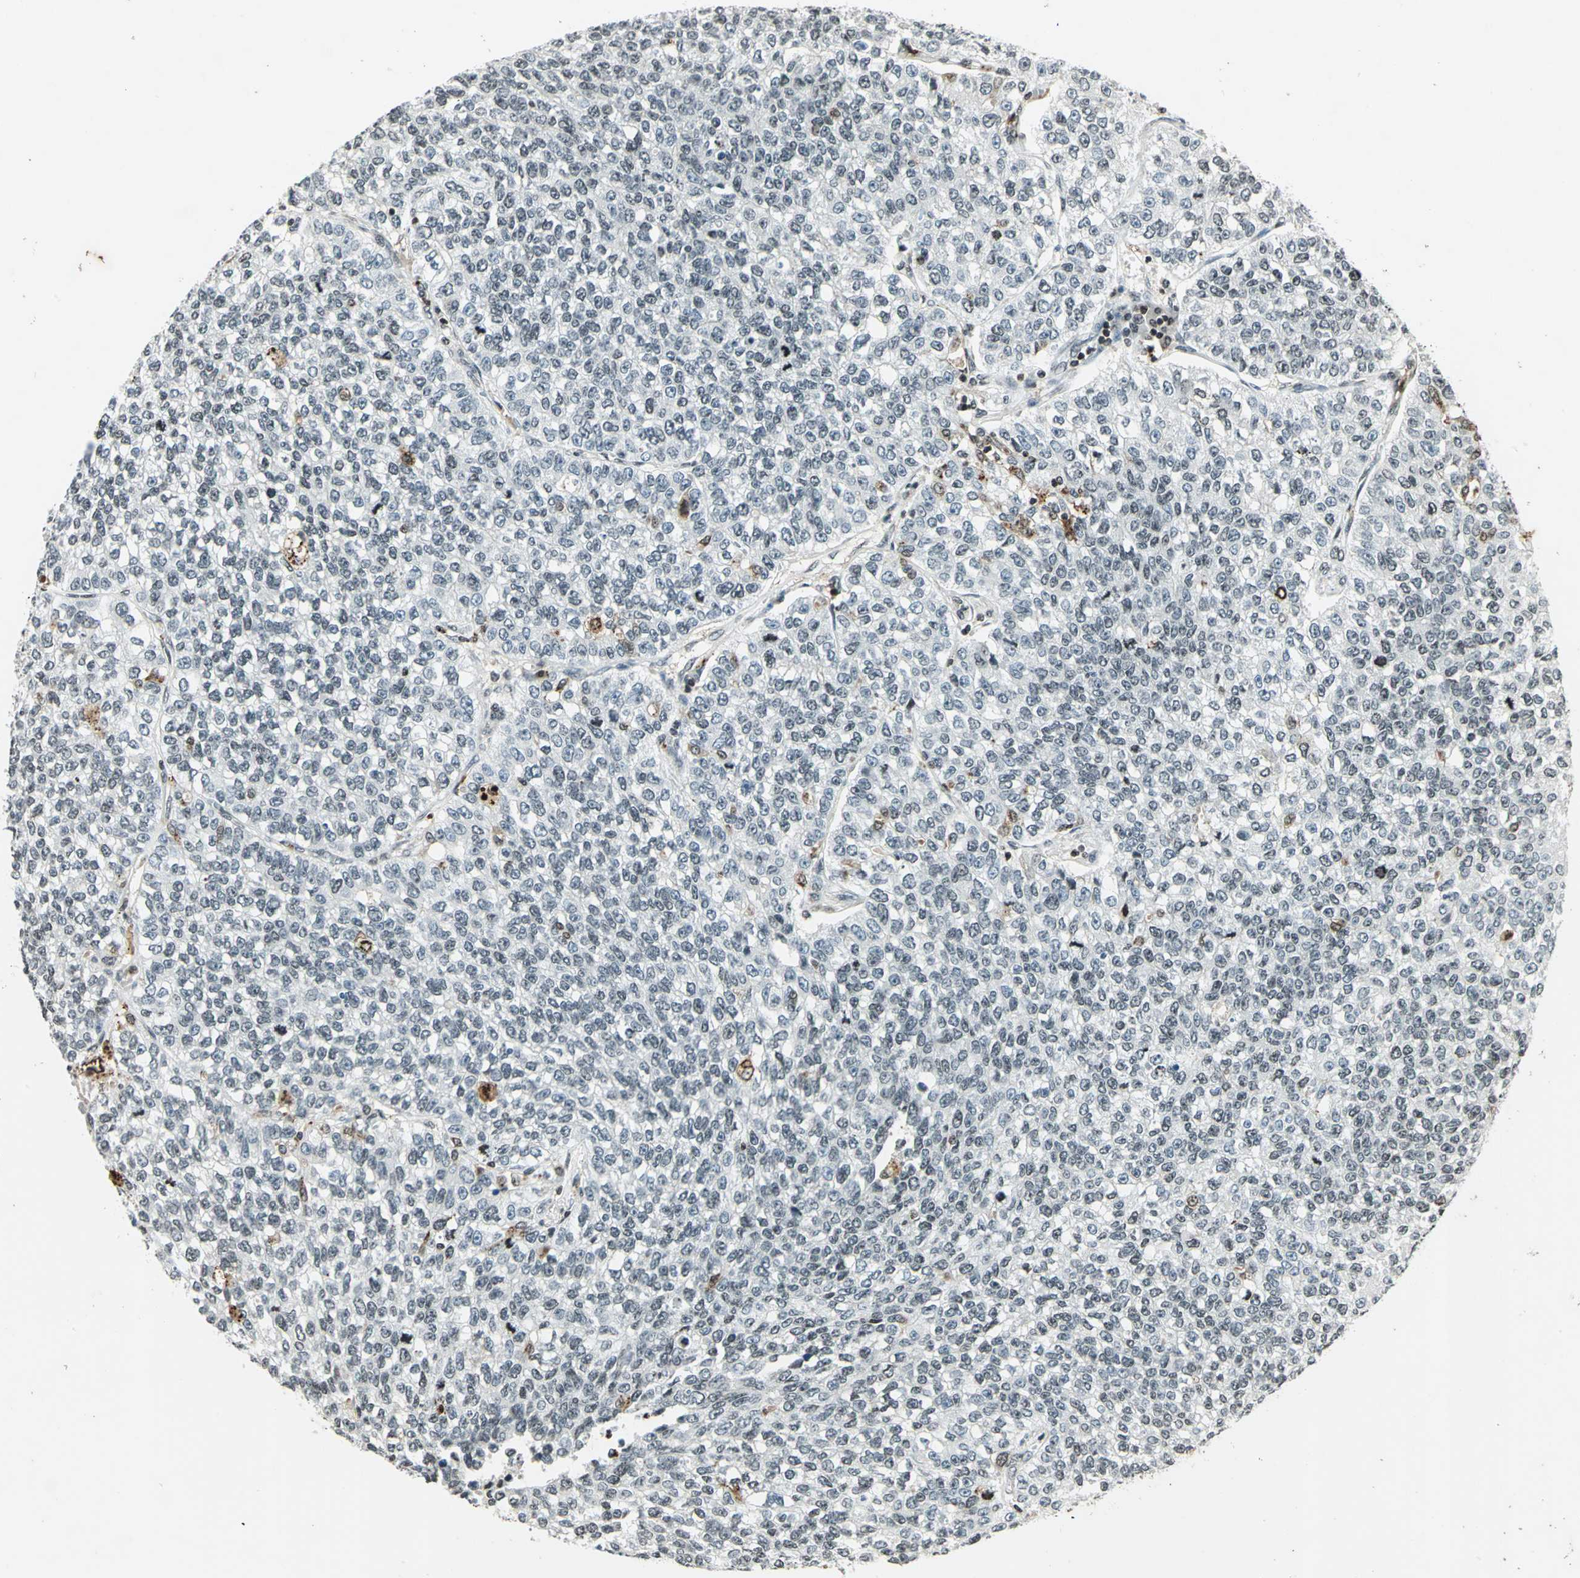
{"staining": {"intensity": "negative", "quantity": "none", "location": "none"}, "tissue": "lung cancer", "cell_type": "Tumor cells", "image_type": "cancer", "snomed": [{"axis": "morphology", "description": "Adenocarcinoma, NOS"}, {"axis": "topography", "description": "Lung"}], "caption": "A photomicrograph of lung cancer stained for a protein reveals no brown staining in tumor cells.", "gene": "LGALS3", "patient": {"sex": "male", "age": 49}}